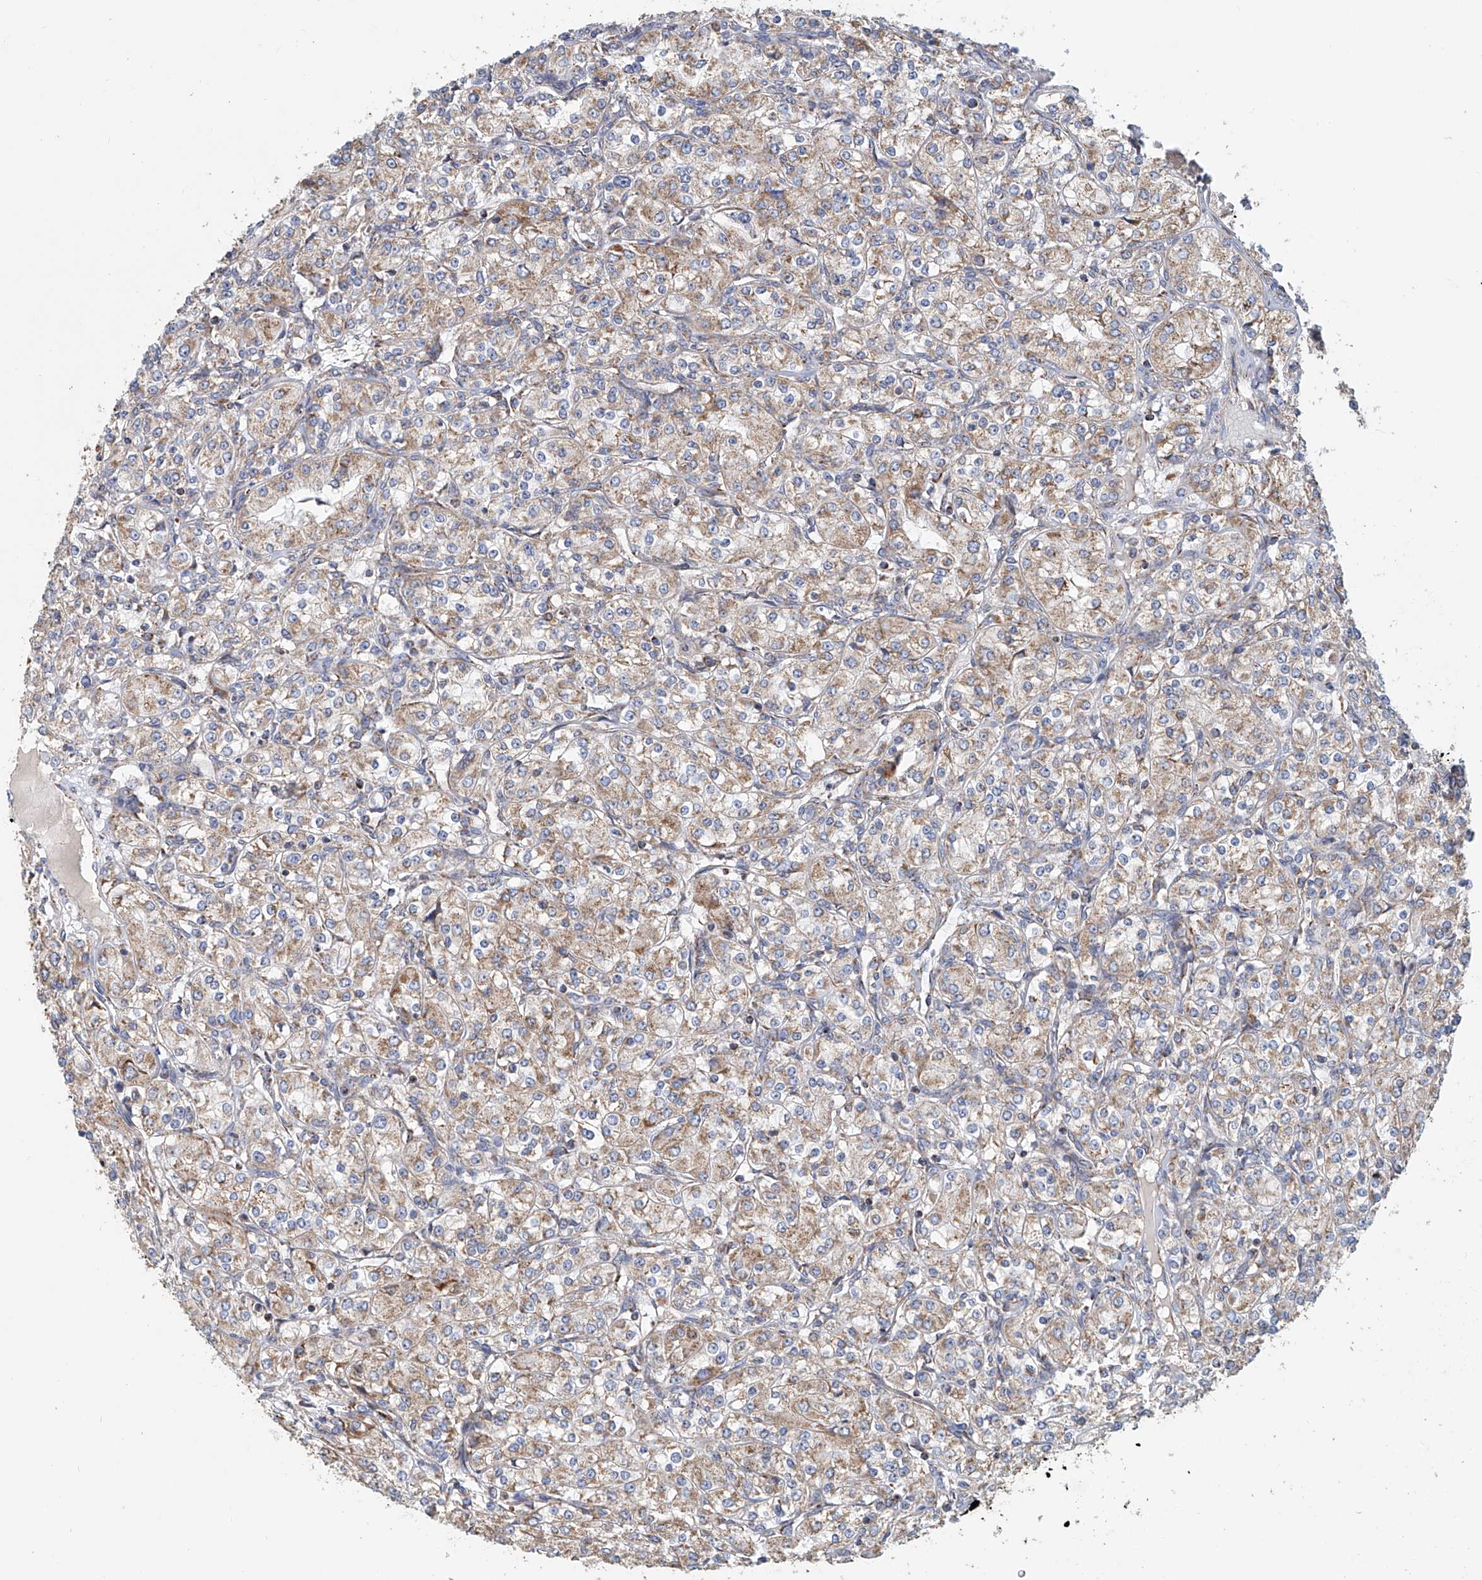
{"staining": {"intensity": "weak", "quantity": ">75%", "location": "cytoplasmic/membranous"}, "tissue": "renal cancer", "cell_type": "Tumor cells", "image_type": "cancer", "snomed": [{"axis": "morphology", "description": "Adenocarcinoma, NOS"}, {"axis": "topography", "description": "Kidney"}], "caption": "A brown stain highlights weak cytoplasmic/membranous expression of a protein in human renal cancer (adenocarcinoma) tumor cells. Ihc stains the protein of interest in brown and the nuclei are stained blue.", "gene": "MCL1", "patient": {"sex": "male", "age": 77}}